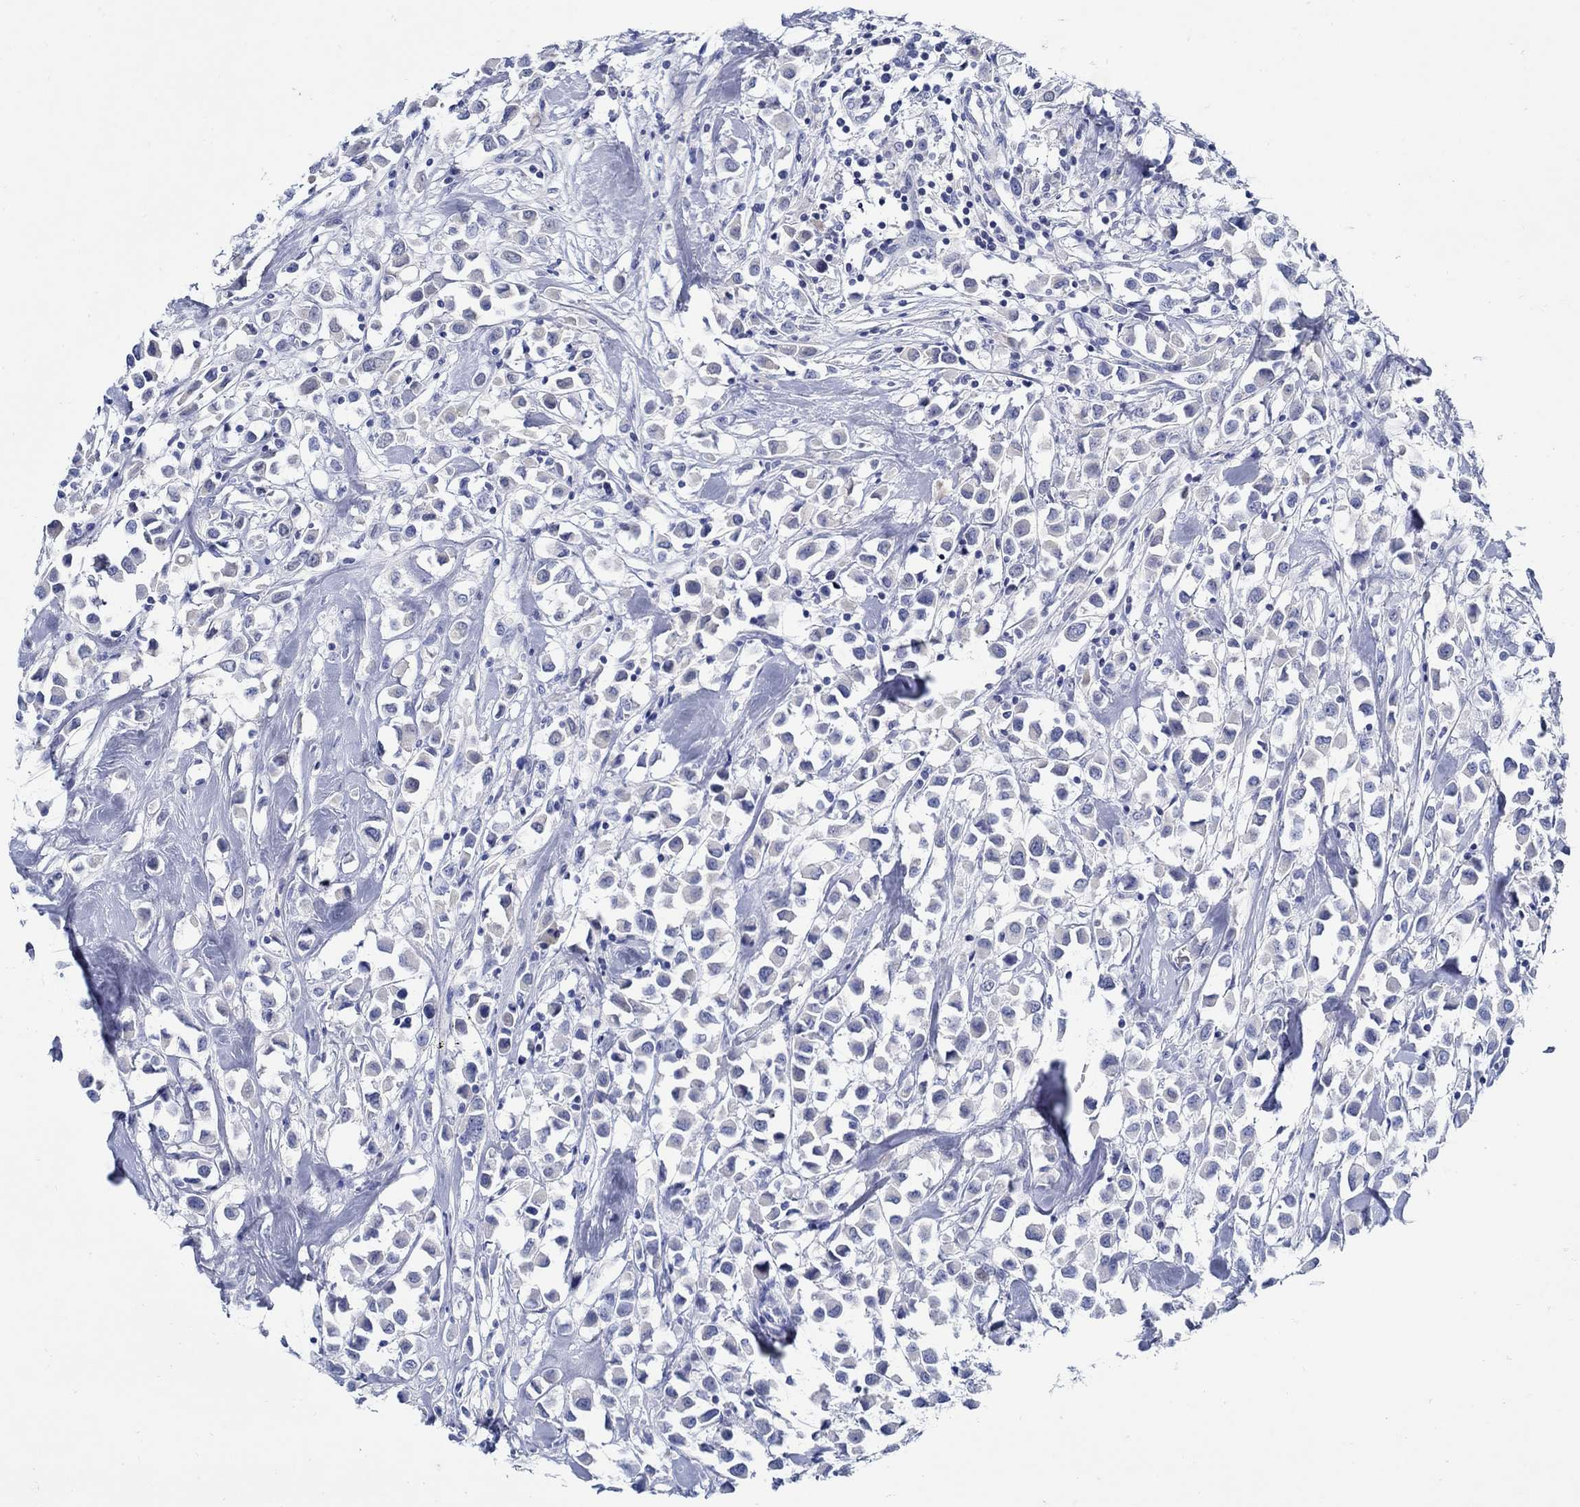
{"staining": {"intensity": "negative", "quantity": "none", "location": "none"}, "tissue": "breast cancer", "cell_type": "Tumor cells", "image_type": "cancer", "snomed": [{"axis": "morphology", "description": "Duct carcinoma"}, {"axis": "topography", "description": "Breast"}], "caption": "Immunohistochemical staining of human breast cancer (invasive ductal carcinoma) exhibits no significant positivity in tumor cells.", "gene": "PAX9", "patient": {"sex": "female", "age": 61}}